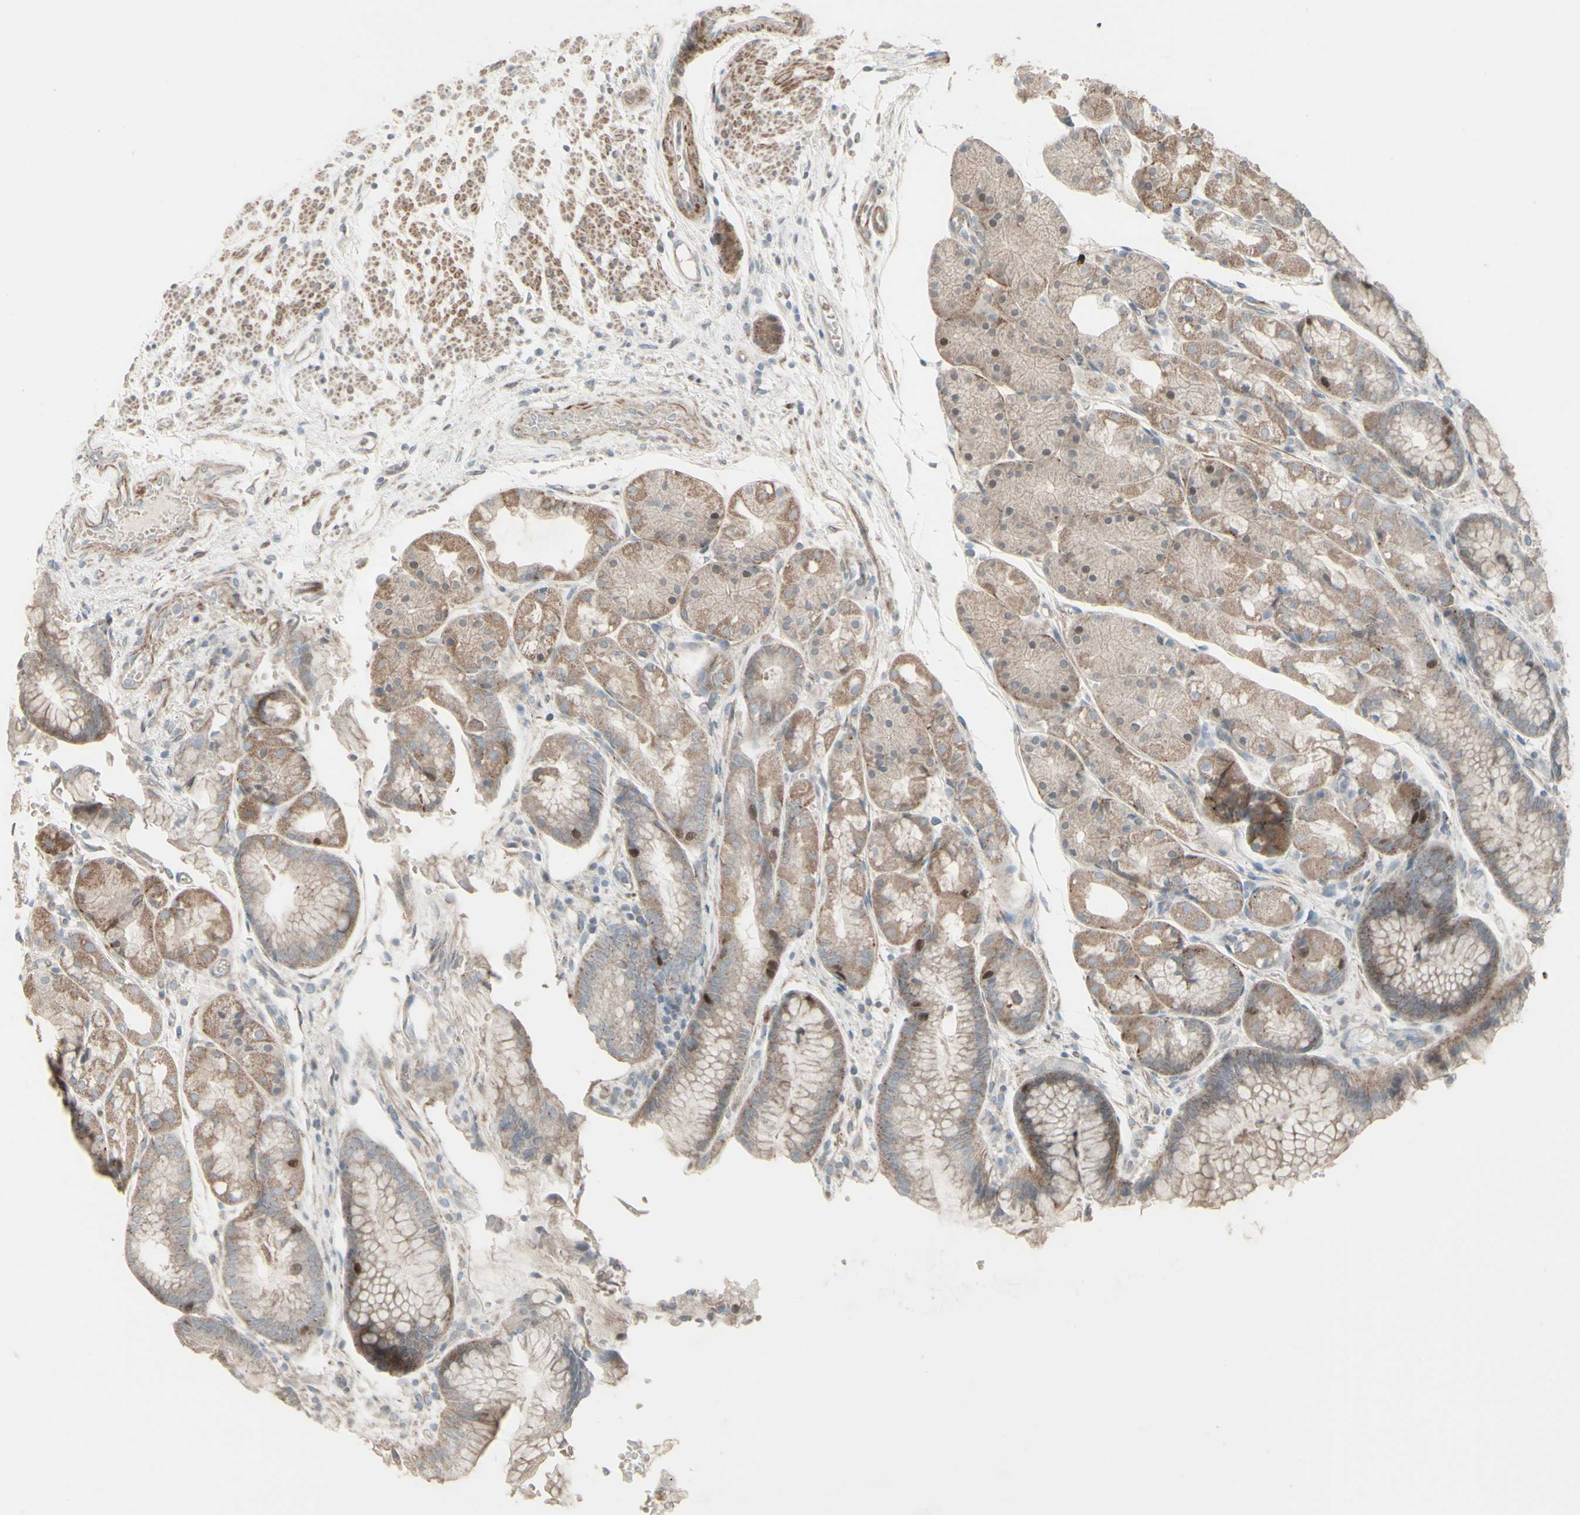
{"staining": {"intensity": "weak", "quantity": ">75%", "location": "cytoplasmic/membranous,nuclear"}, "tissue": "stomach", "cell_type": "Glandular cells", "image_type": "normal", "snomed": [{"axis": "morphology", "description": "Normal tissue, NOS"}, {"axis": "topography", "description": "Stomach, upper"}], "caption": "Immunohistochemistry (IHC) photomicrograph of unremarkable stomach: stomach stained using immunohistochemistry (IHC) exhibits low levels of weak protein expression localized specifically in the cytoplasmic/membranous,nuclear of glandular cells, appearing as a cytoplasmic/membranous,nuclear brown color.", "gene": "GMNN", "patient": {"sex": "male", "age": 72}}